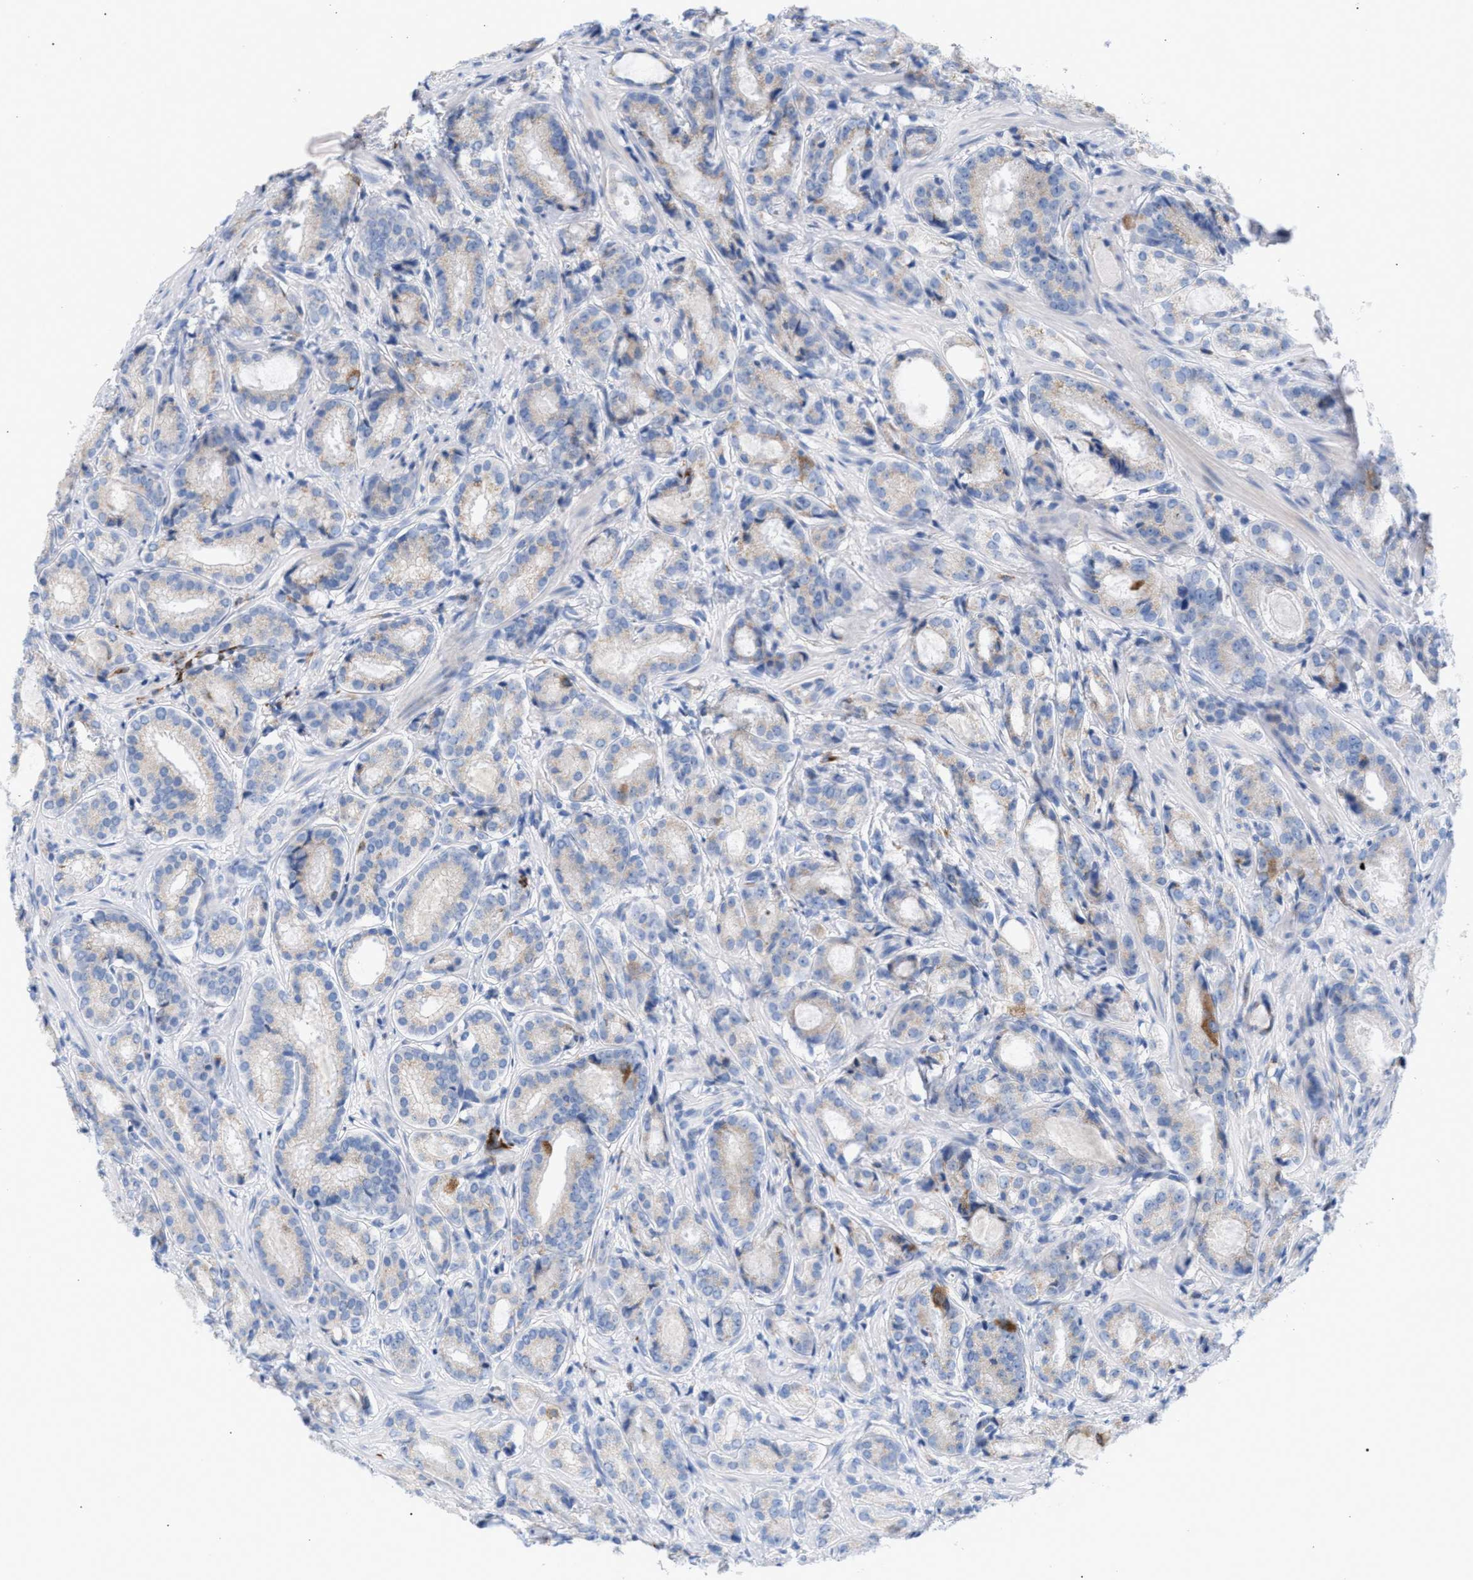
{"staining": {"intensity": "moderate", "quantity": "<25%", "location": "cytoplasmic/membranous"}, "tissue": "prostate cancer", "cell_type": "Tumor cells", "image_type": "cancer", "snomed": [{"axis": "morphology", "description": "Adenocarcinoma, Low grade"}, {"axis": "topography", "description": "Prostate"}], "caption": "High-magnification brightfield microscopy of prostate cancer (adenocarcinoma (low-grade)) stained with DAB (3,3'-diaminobenzidine) (brown) and counterstained with hematoxylin (blue). tumor cells exhibit moderate cytoplasmic/membranous positivity is seen in about<25% of cells.", "gene": "TACC3", "patient": {"sex": "male", "age": 69}}